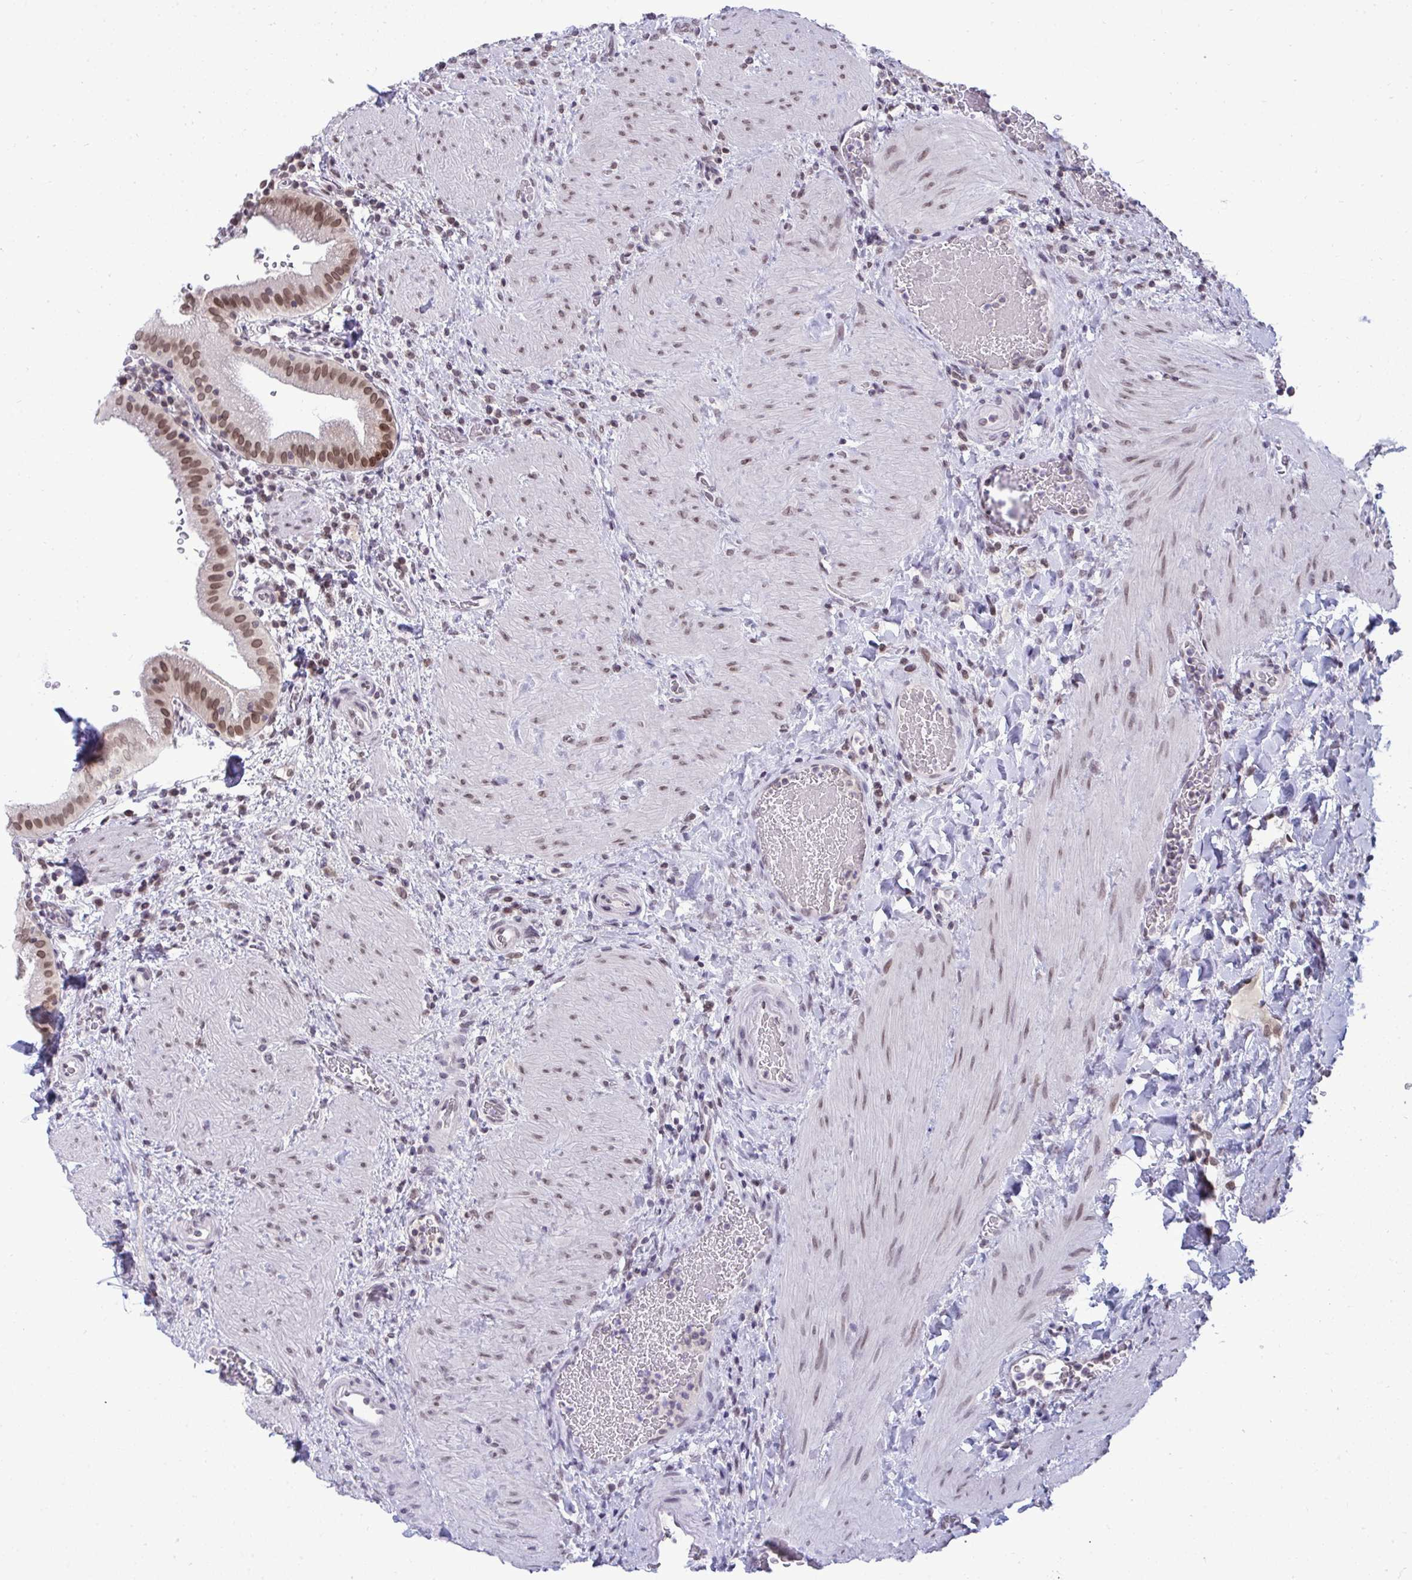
{"staining": {"intensity": "moderate", "quantity": ">75%", "location": "nuclear"}, "tissue": "gallbladder", "cell_type": "Glandular cells", "image_type": "normal", "snomed": [{"axis": "morphology", "description": "Normal tissue, NOS"}, {"axis": "topography", "description": "Gallbladder"}], "caption": "Immunohistochemical staining of normal human gallbladder shows >75% levels of moderate nuclear protein staining in approximately >75% of glandular cells.", "gene": "JPT1", "patient": {"sex": "male", "age": 26}}